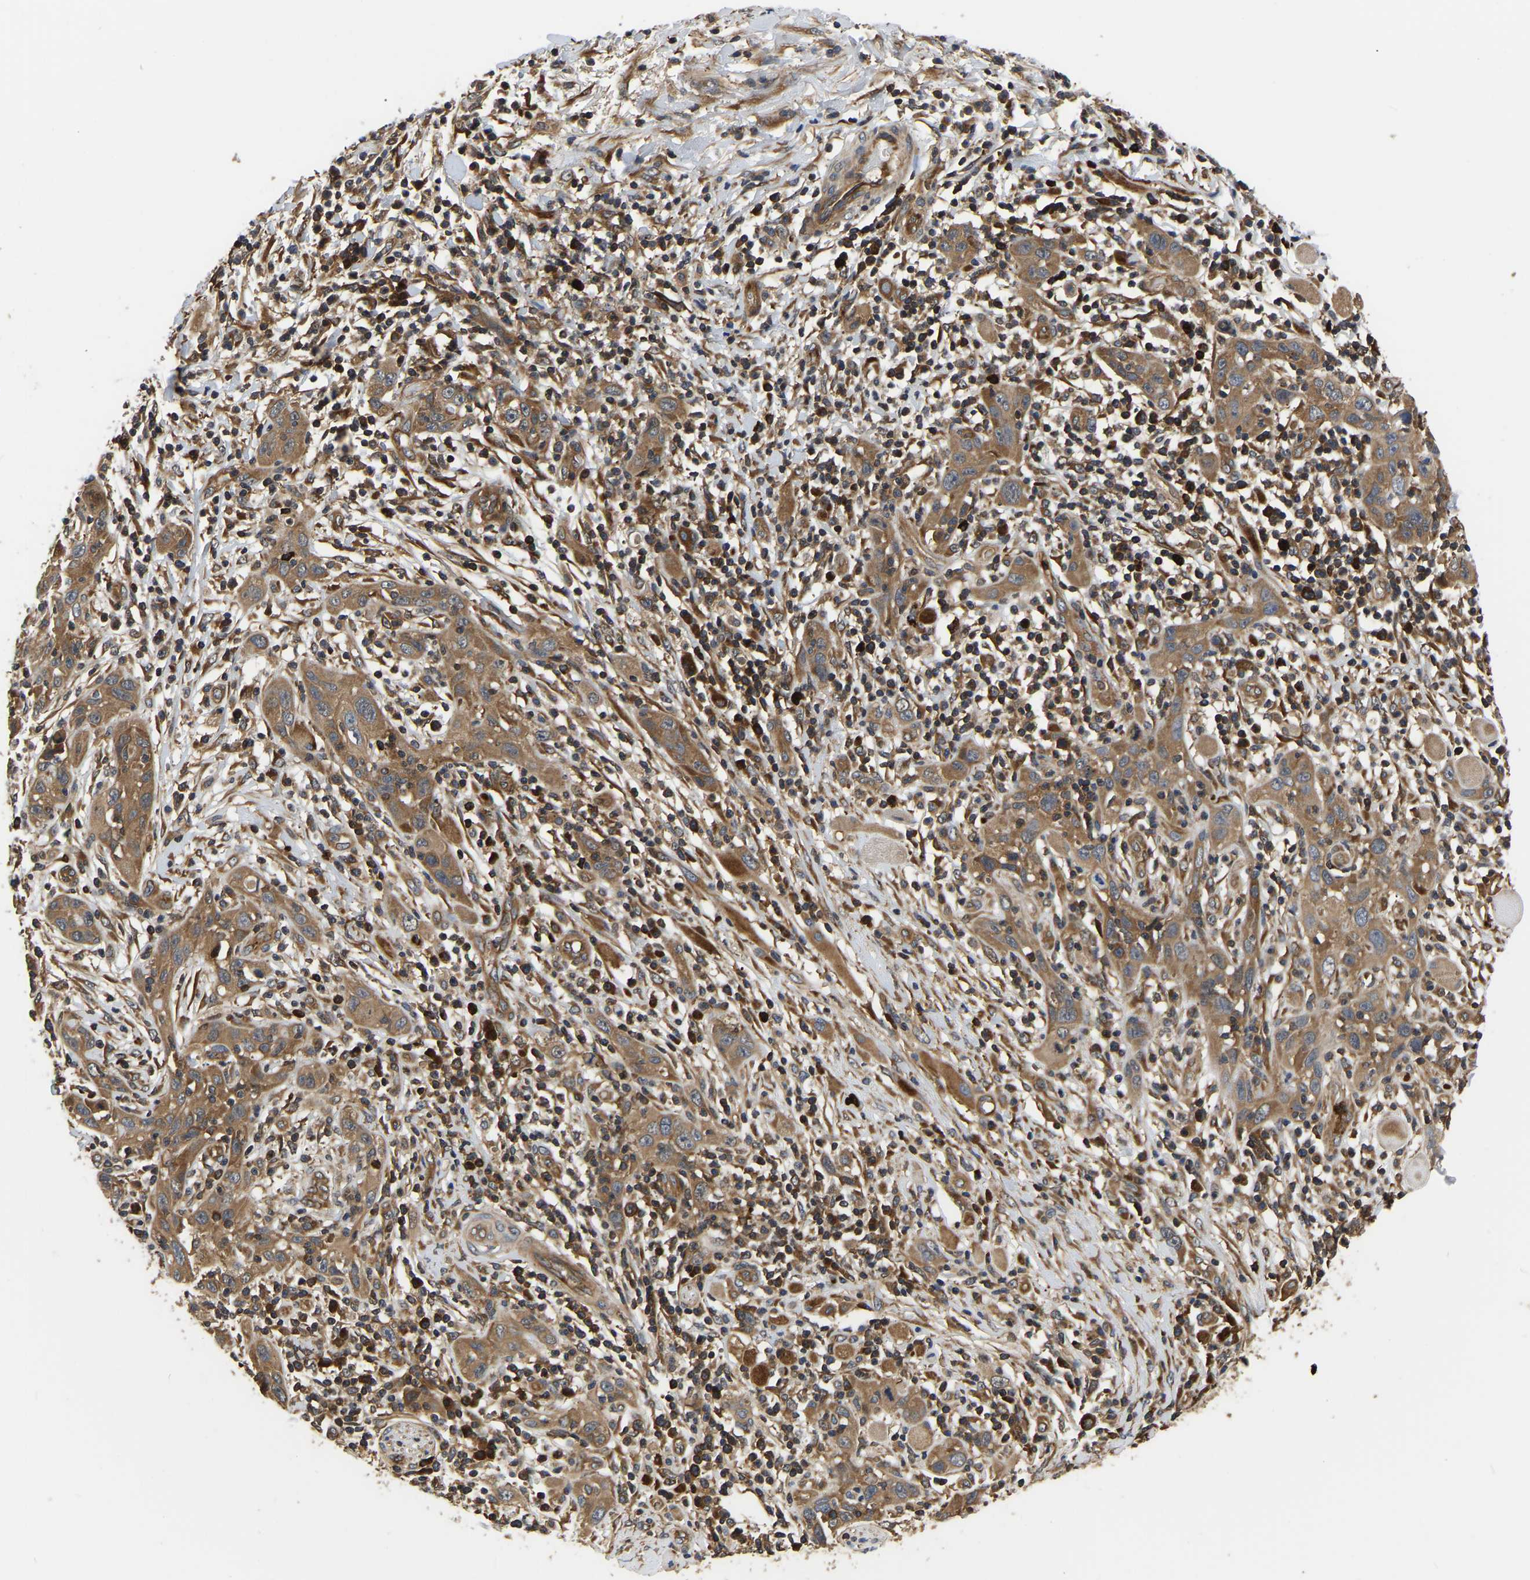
{"staining": {"intensity": "moderate", "quantity": ">75%", "location": "cytoplasmic/membranous"}, "tissue": "skin cancer", "cell_type": "Tumor cells", "image_type": "cancer", "snomed": [{"axis": "morphology", "description": "Squamous cell carcinoma, NOS"}, {"axis": "topography", "description": "Skin"}], "caption": "Brown immunohistochemical staining in human skin squamous cell carcinoma displays moderate cytoplasmic/membranous expression in approximately >75% of tumor cells. Using DAB (brown) and hematoxylin (blue) stains, captured at high magnification using brightfield microscopy.", "gene": "GARS1", "patient": {"sex": "female", "age": 88}}